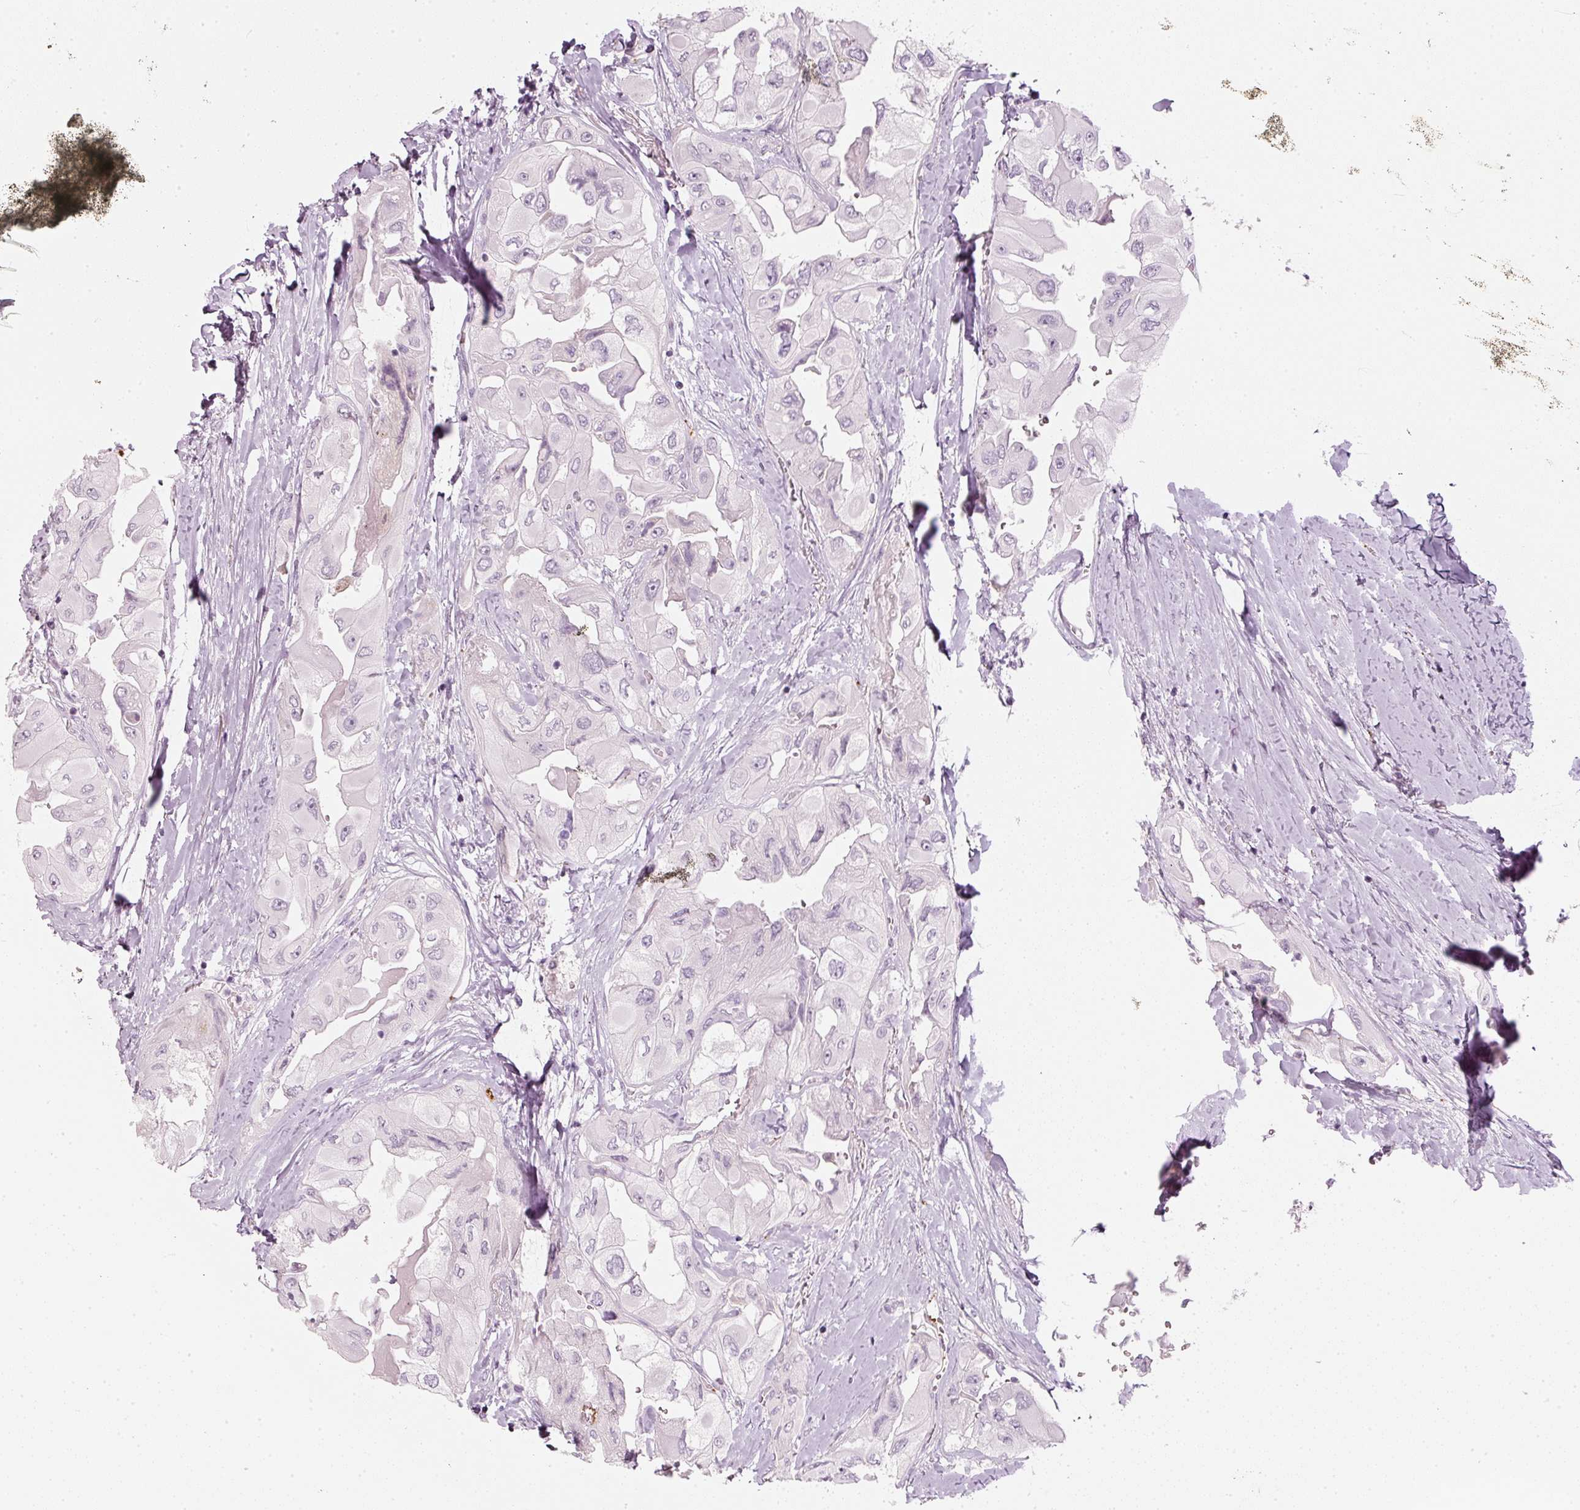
{"staining": {"intensity": "negative", "quantity": "none", "location": "none"}, "tissue": "thyroid cancer", "cell_type": "Tumor cells", "image_type": "cancer", "snomed": [{"axis": "morphology", "description": "Normal tissue, NOS"}, {"axis": "morphology", "description": "Papillary adenocarcinoma, NOS"}, {"axis": "topography", "description": "Thyroid gland"}], "caption": "This micrograph is of thyroid papillary adenocarcinoma stained with immunohistochemistry to label a protein in brown with the nuclei are counter-stained blue. There is no positivity in tumor cells.", "gene": "LECT2", "patient": {"sex": "female", "age": 59}}